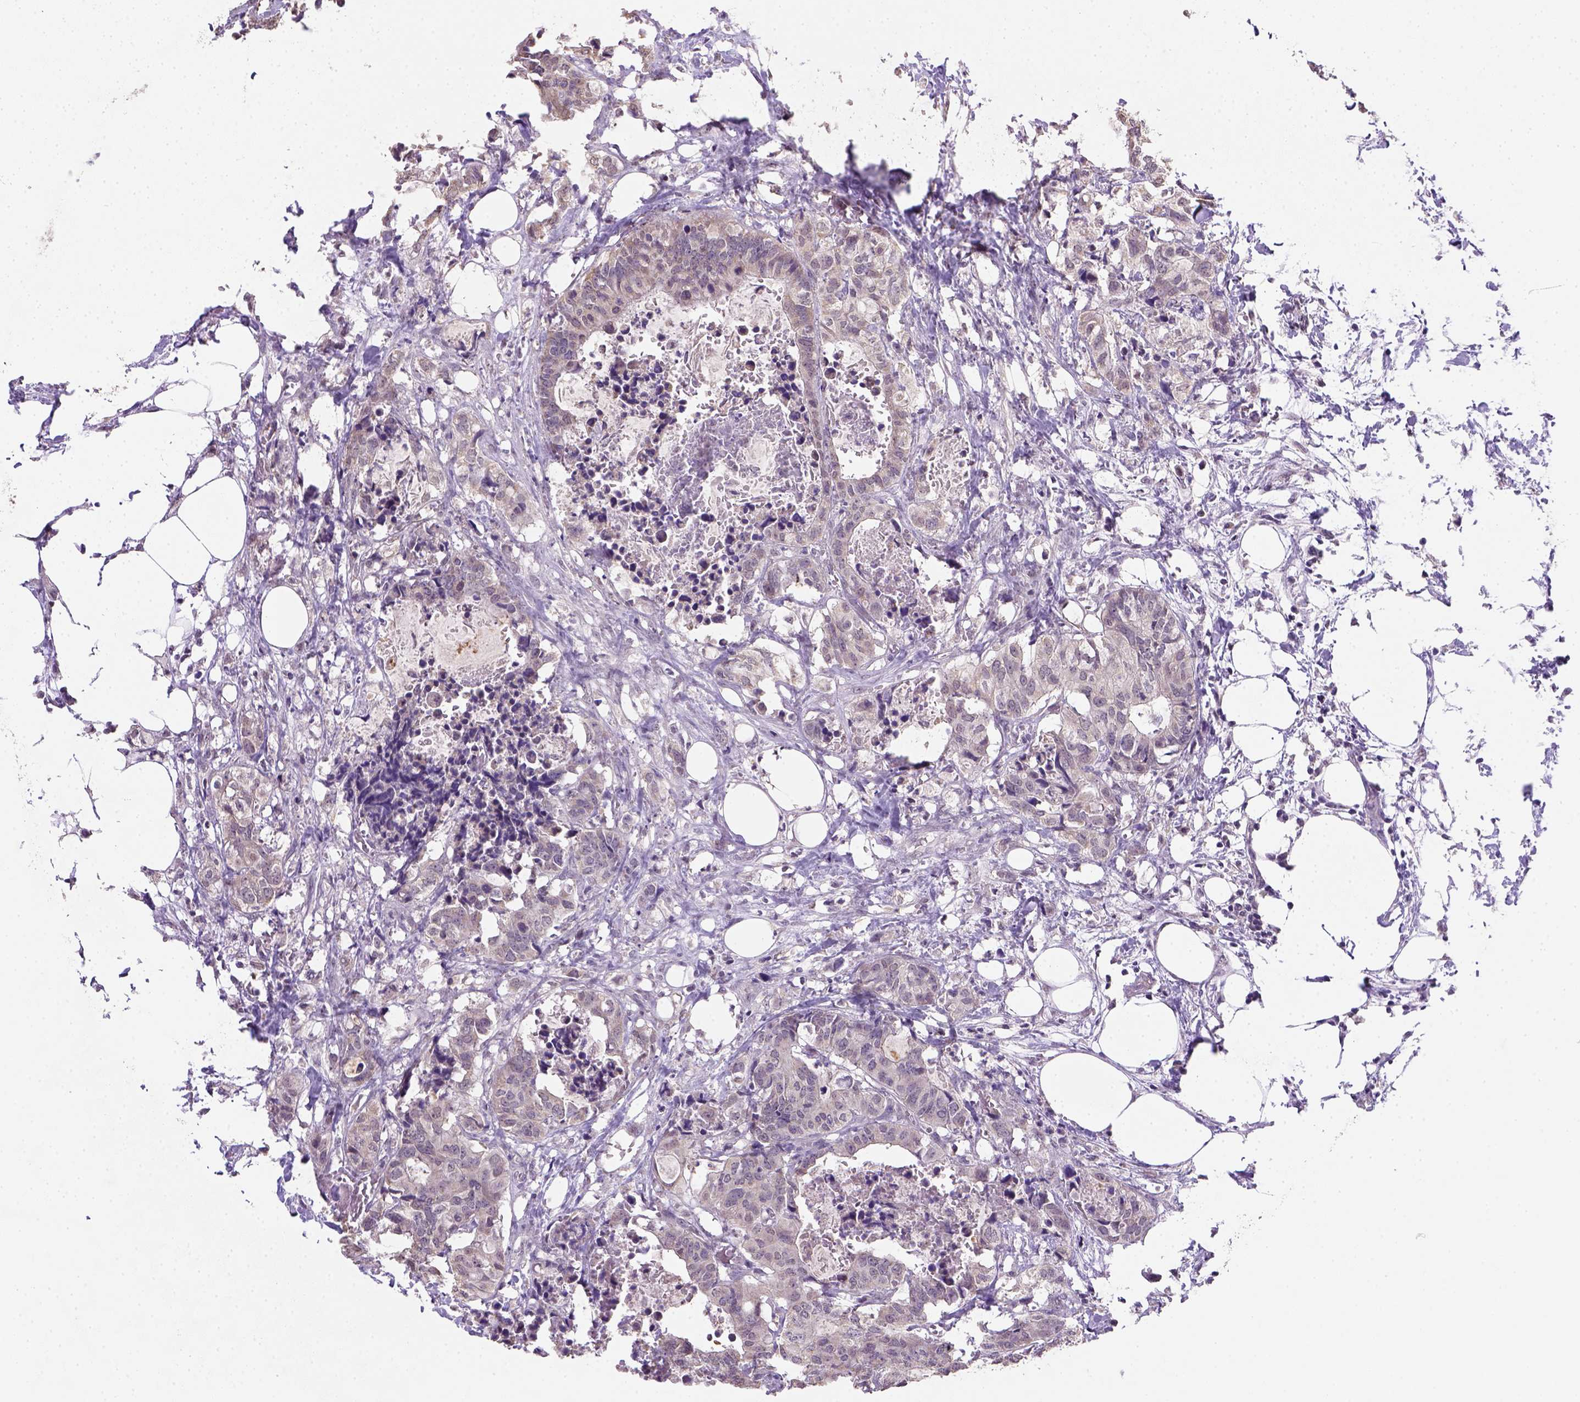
{"staining": {"intensity": "weak", "quantity": ">75%", "location": "cytoplasmic/membranous"}, "tissue": "colorectal cancer", "cell_type": "Tumor cells", "image_type": "cancer", "snomed": [{"axis": "morphology", "description": "Adenocarcinoma, NOS"}, {"axis": "topography", "description": "Colon"}, {"axis": "topography", "description": "Rectum"}], "caption": "Colorectal adenocarcinoma stained with a protein marker displays weak staining in tumor cells.", "gene": "NUDT10", "patient": {"sex": "male", "age": 57}}